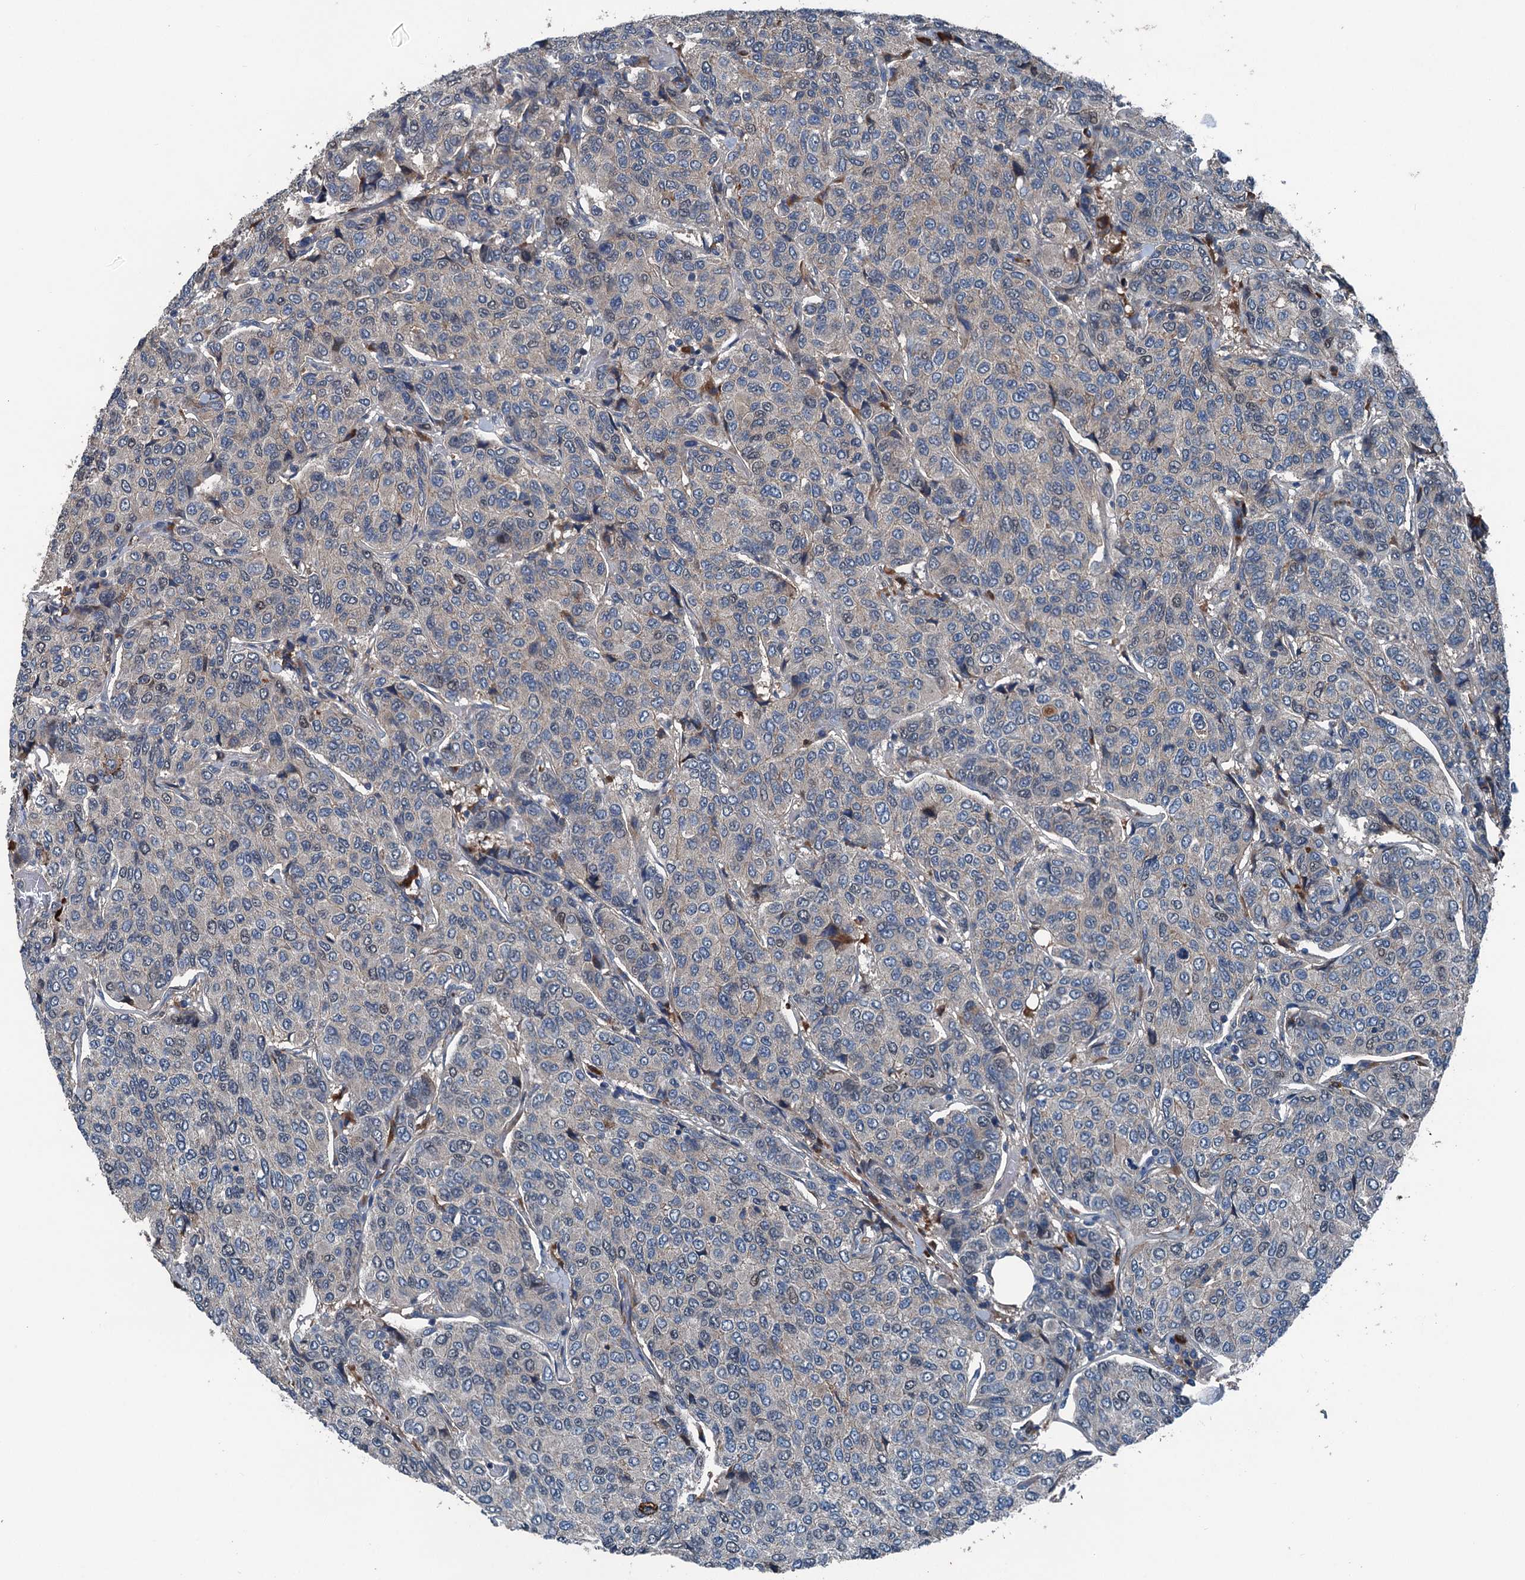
{"staining": {"intensity": "moderate", "quantity": "<25%", "location": "cytoplasmic/membranous"}, "tissue": "breast cancer", "cell_type": "Tumor cells", "image_type": "cancer", "snomed": [{"axis": "morphology", "description": "Duct carcinoma"}, {"axis": "topography", "description": "Breast"}], "caption": "Tumor cells exhibit moderate cytoplasmic/membranous staining in about <25% of cells in breast infiltrating ductal carcinoma. (DAB IHC, brown staining for protein, blue staining for nuclei).", "gene": "PDSS1", "patient": {"sex": "female", "age": 55}}